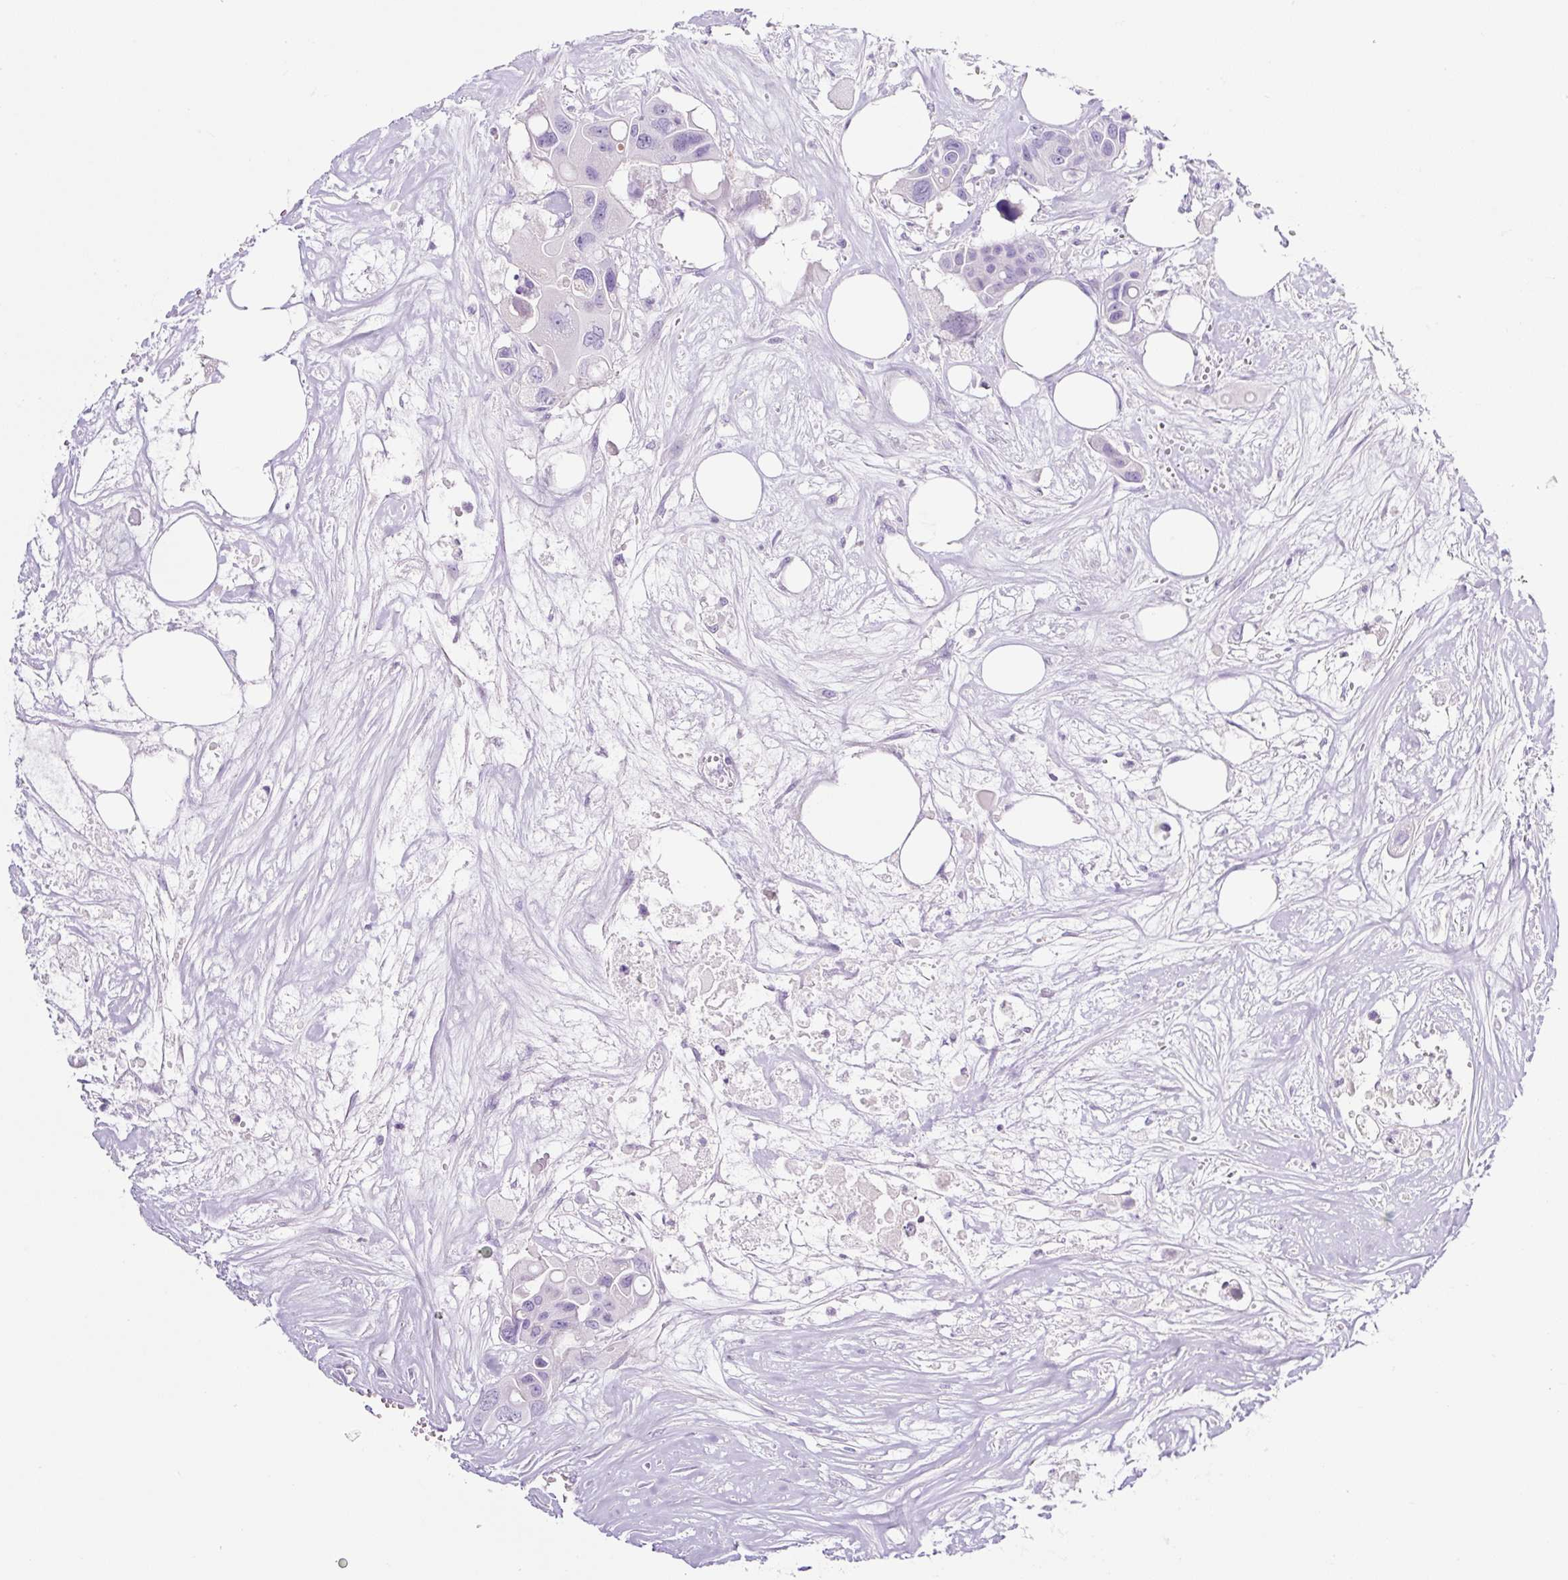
{"staining": {"intensity": "negative", "quantity": "none", "location": "none"}, "tissue": "colorectal cancer", "cell_type": "Tumor cells", "image_type": "cancer", "snomed": [{"axis": "morphology", "description": "Adenocarcinoma, NOS"}, {"axis": "topography", "description": "Colon"}], "caption": "A high-resolution photomicrograph shows immunohistochemistry staining of adenocarcinoma (colorectal), which displays no significant expression in tumor cells.", "gene": "RNF212B", "patient": {"sex": "male", "age": 77}}